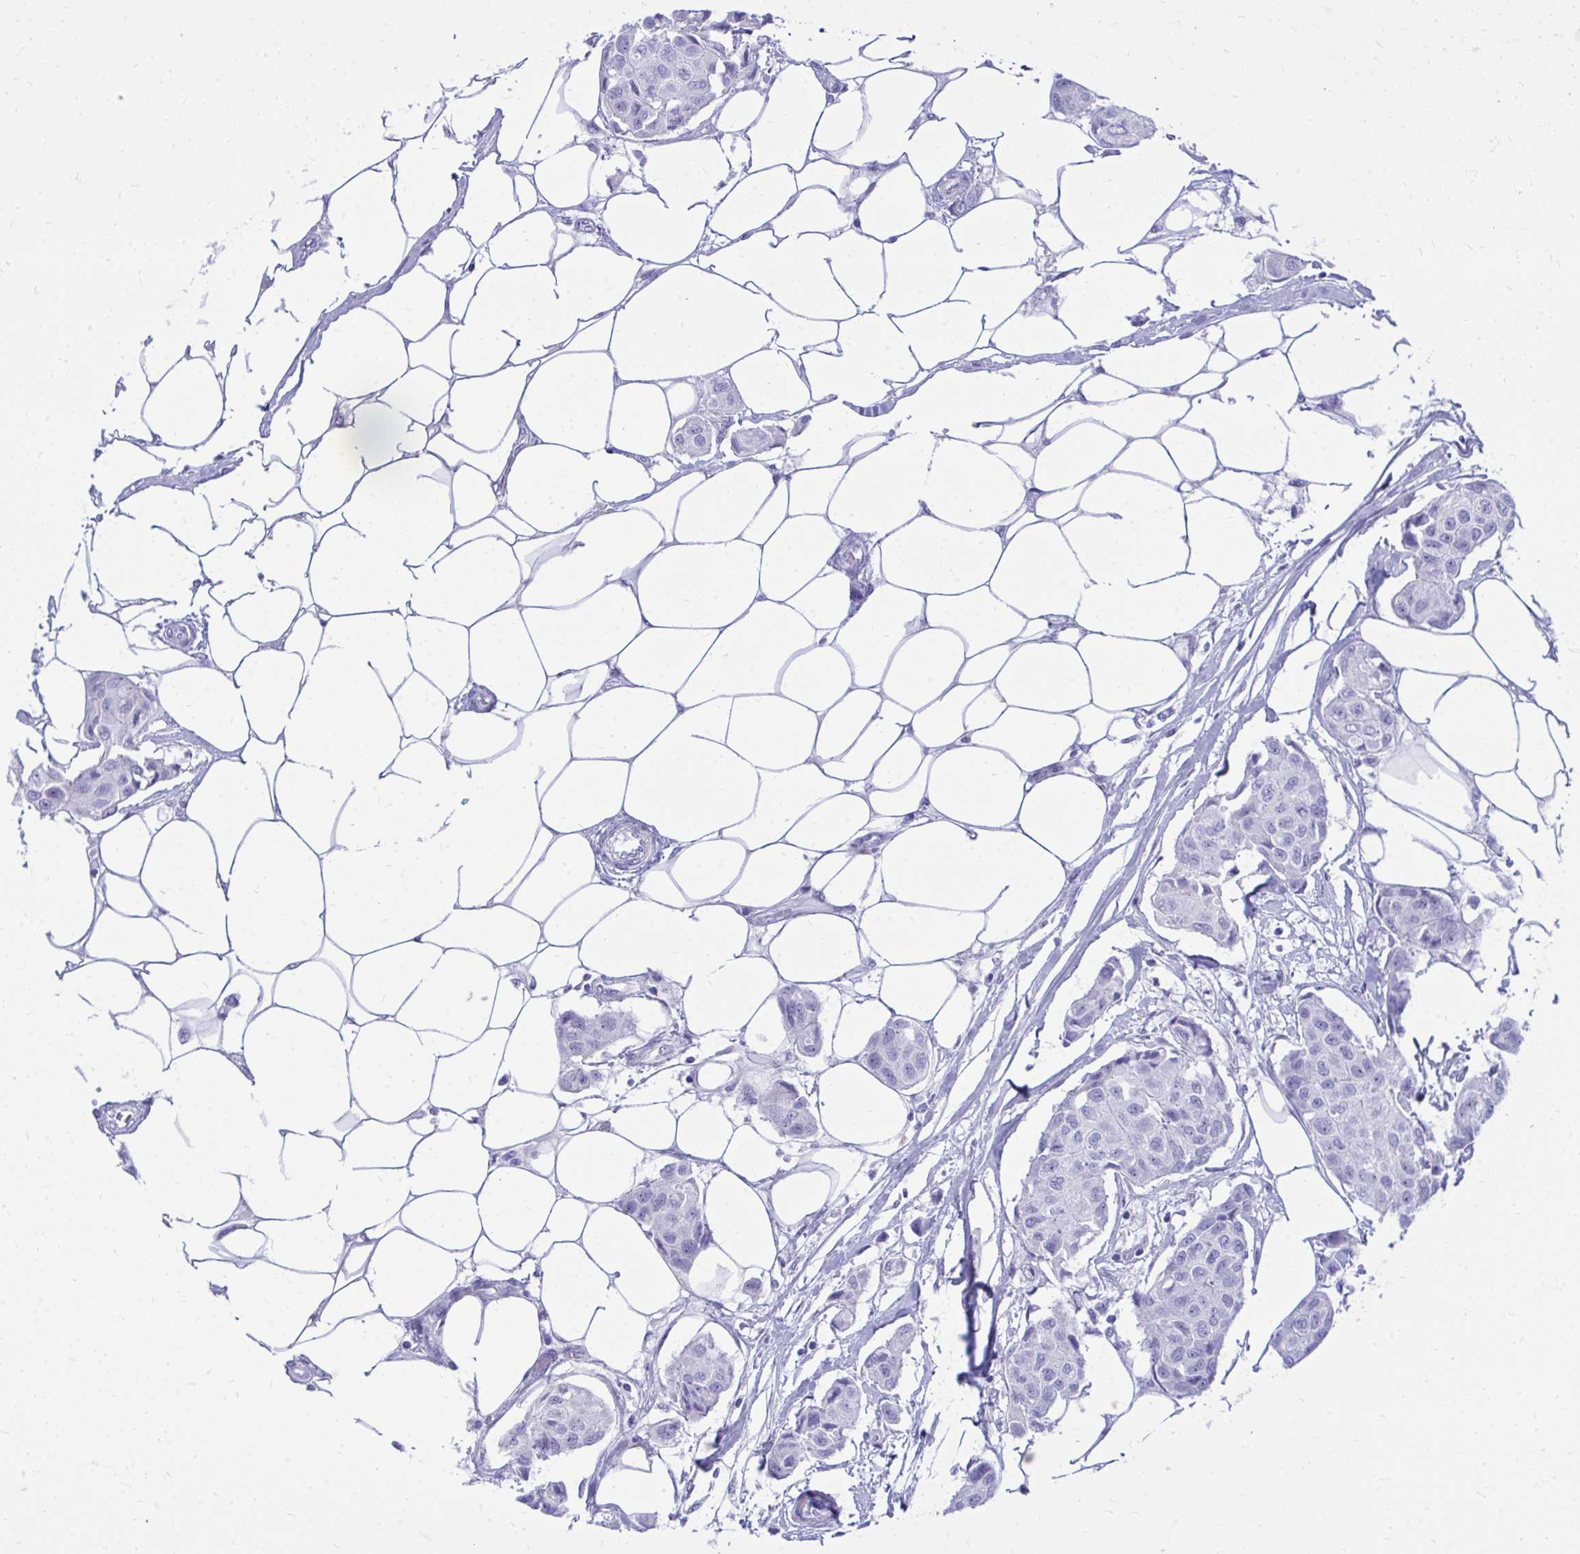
{"staining": {"intensity": "negative", "quantity": "none", "location": "none"}, "tissue": "breast cancer", "cell_type": "Tumor cells", "image_type": "cancer", "snomed": [{"axis": "morphology", "description": "Duct carcinoma"}, {"axis": "topography", "description": "Breast"}, {"axis": "topography", "description": "Lymph node"}], "caption": "Tumor cells show no significant staining in breast cancer (intraductal carcinoma).", "gene": "ANKDD1B", "patient": {"sex": "female", "age": 80}}